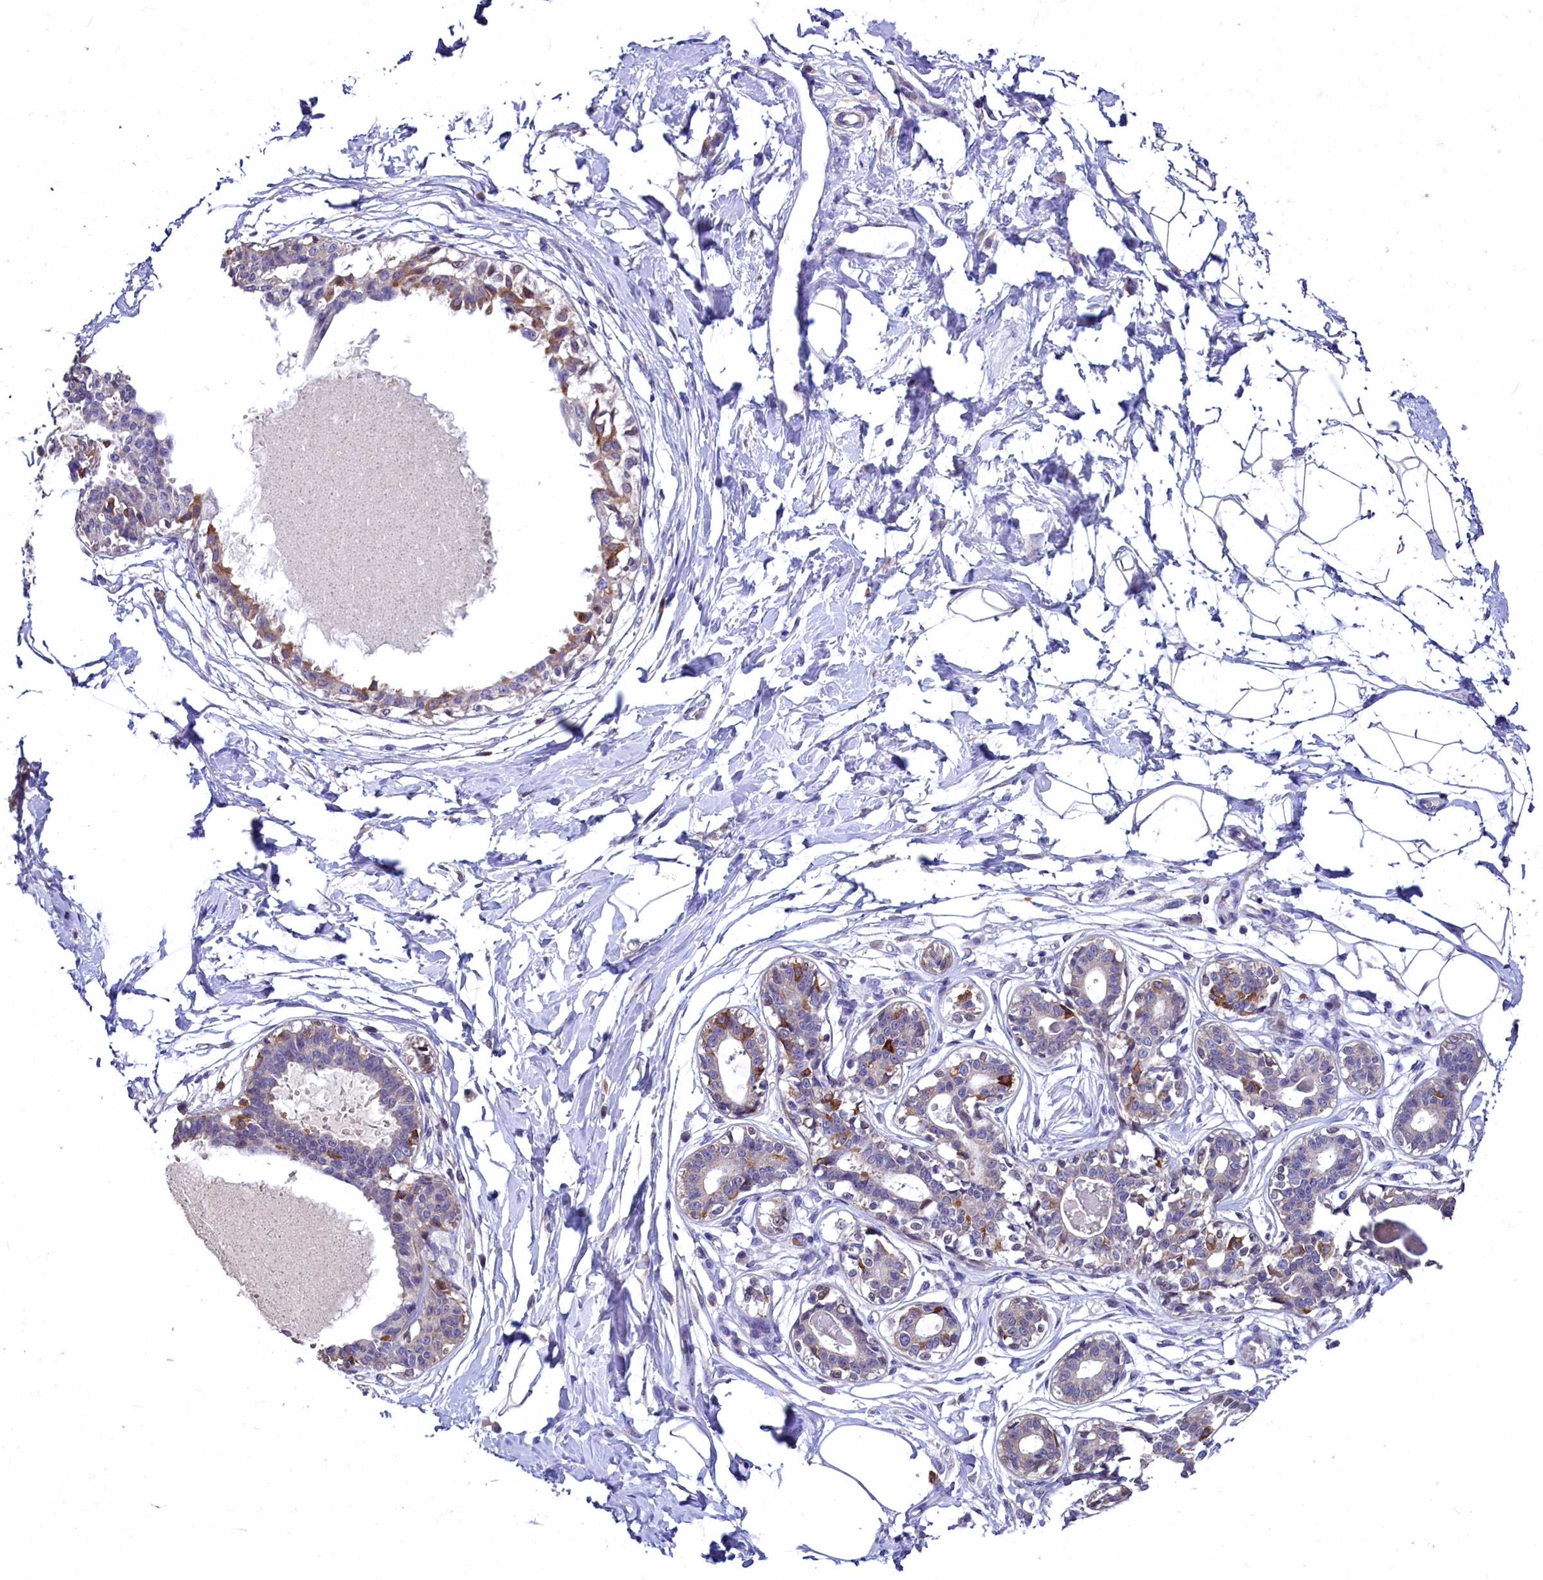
{"staining": {"intensity": "weak", "quantity": ">75%", "location": "cytoplasmic/membranous"}, "tissue": "breast", "cell_type": "Adipocytes", "image_type": "normal", "snomed": [{"axis": "morphology", "description": "Normal tissue, NOS"}, {"axis": "topography", "description": "Breast"}], "caption": "The immunohistochemical stain highlights weak cytoplasmic/membranous positivity in adipocytes of benign breast.", "gene": "SLC39A6", "patient": {"sex": "female", "age": 45}}